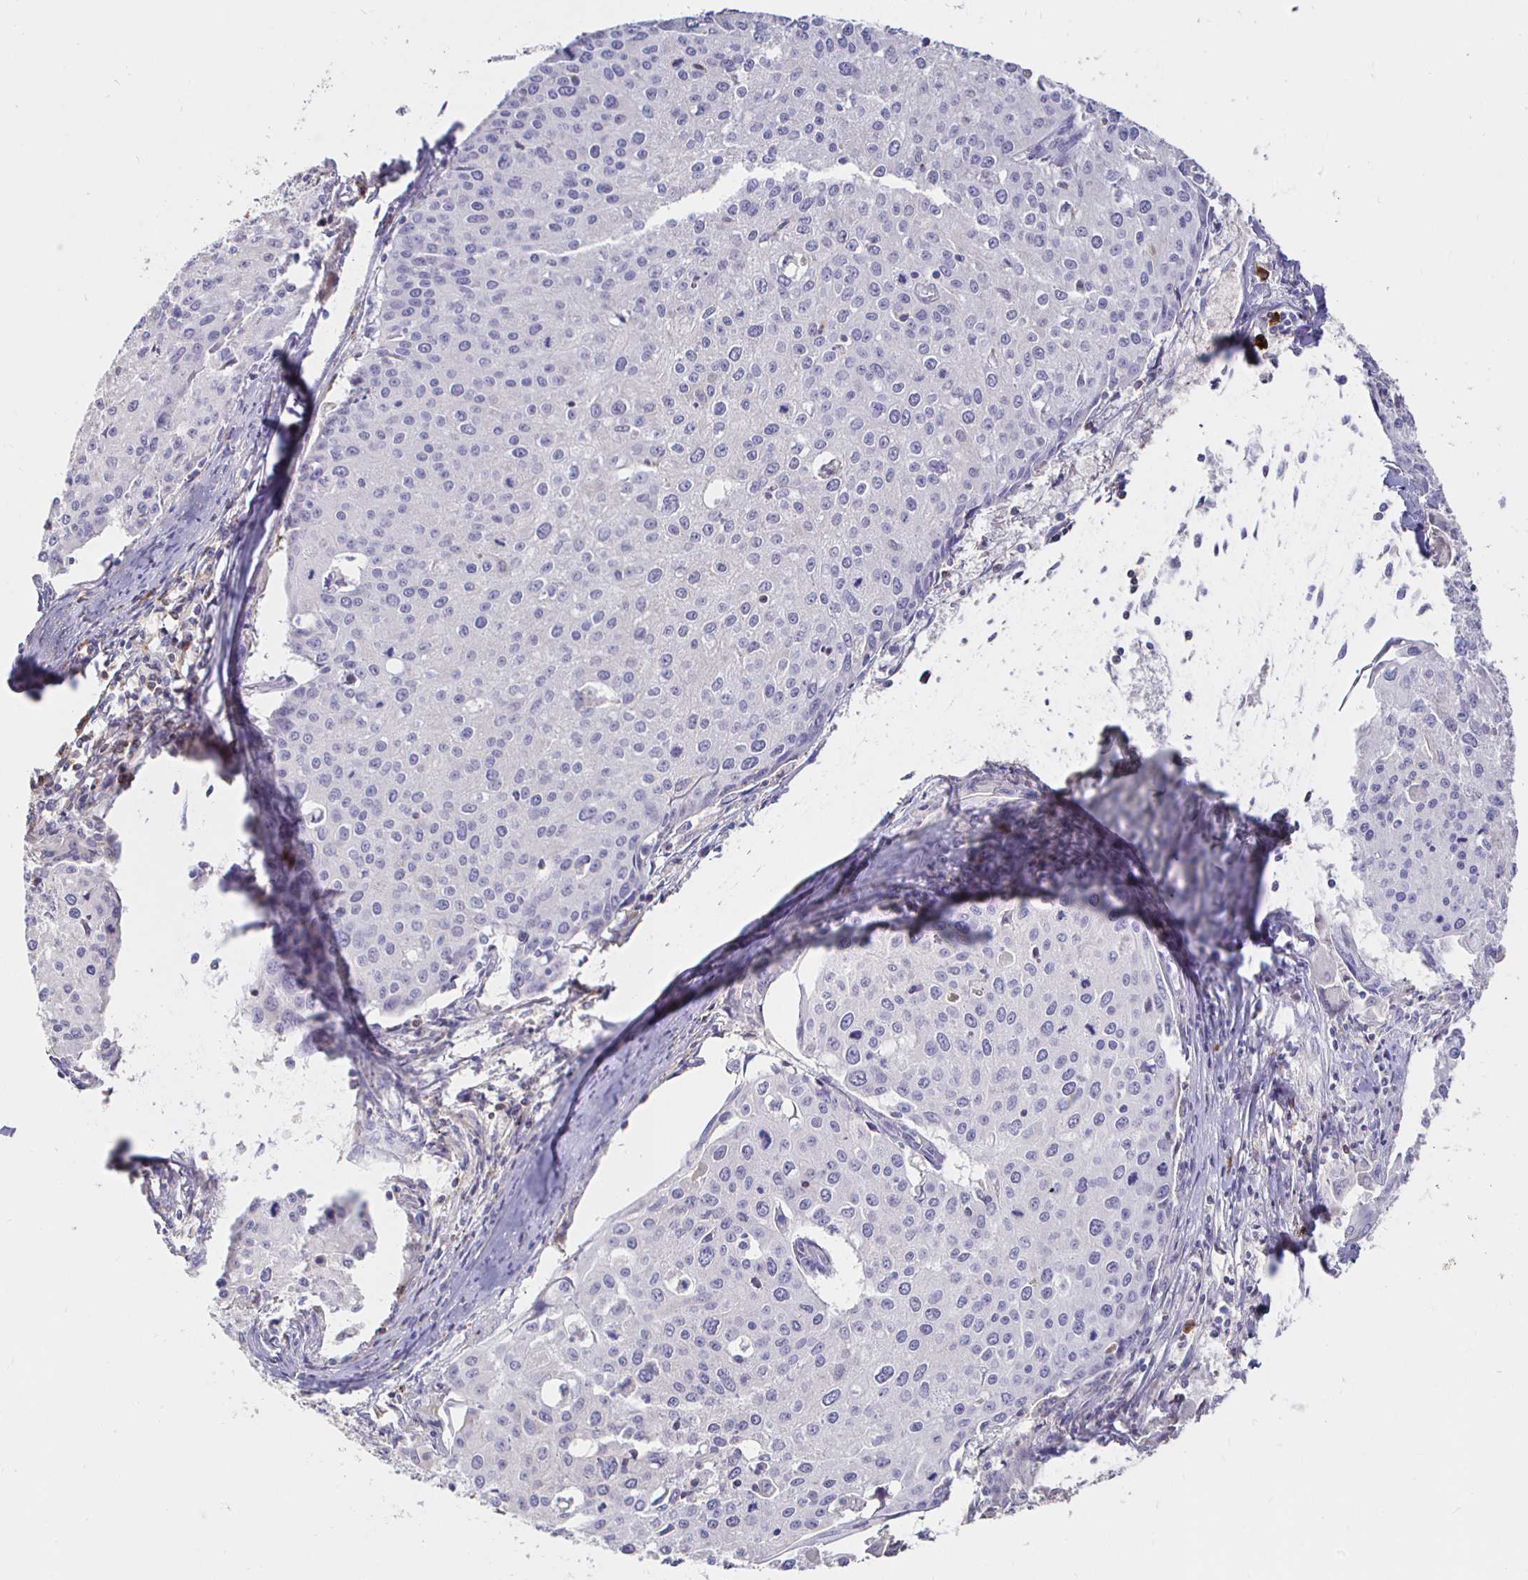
{"staining": {"intensity": "negative", "quantity": "none", "location": "none"}, "tissue": "cervical cancer", "cell_type": "Tumor cells", "image_type": "cancer", "snomed": [{"axis": "morphology", "description": "Squamous cell carcinoma, NOS"}, {"axis": "topography", "description": "Cervix"}], "caption": "This is a micrograph of immunohistochemistry (IHC) staining of squamous cell carcinoma (cervical), which shows no staining in tumor cells.", "gene": "CXCR3", "patient": {"sex": "female", "age": 38}}